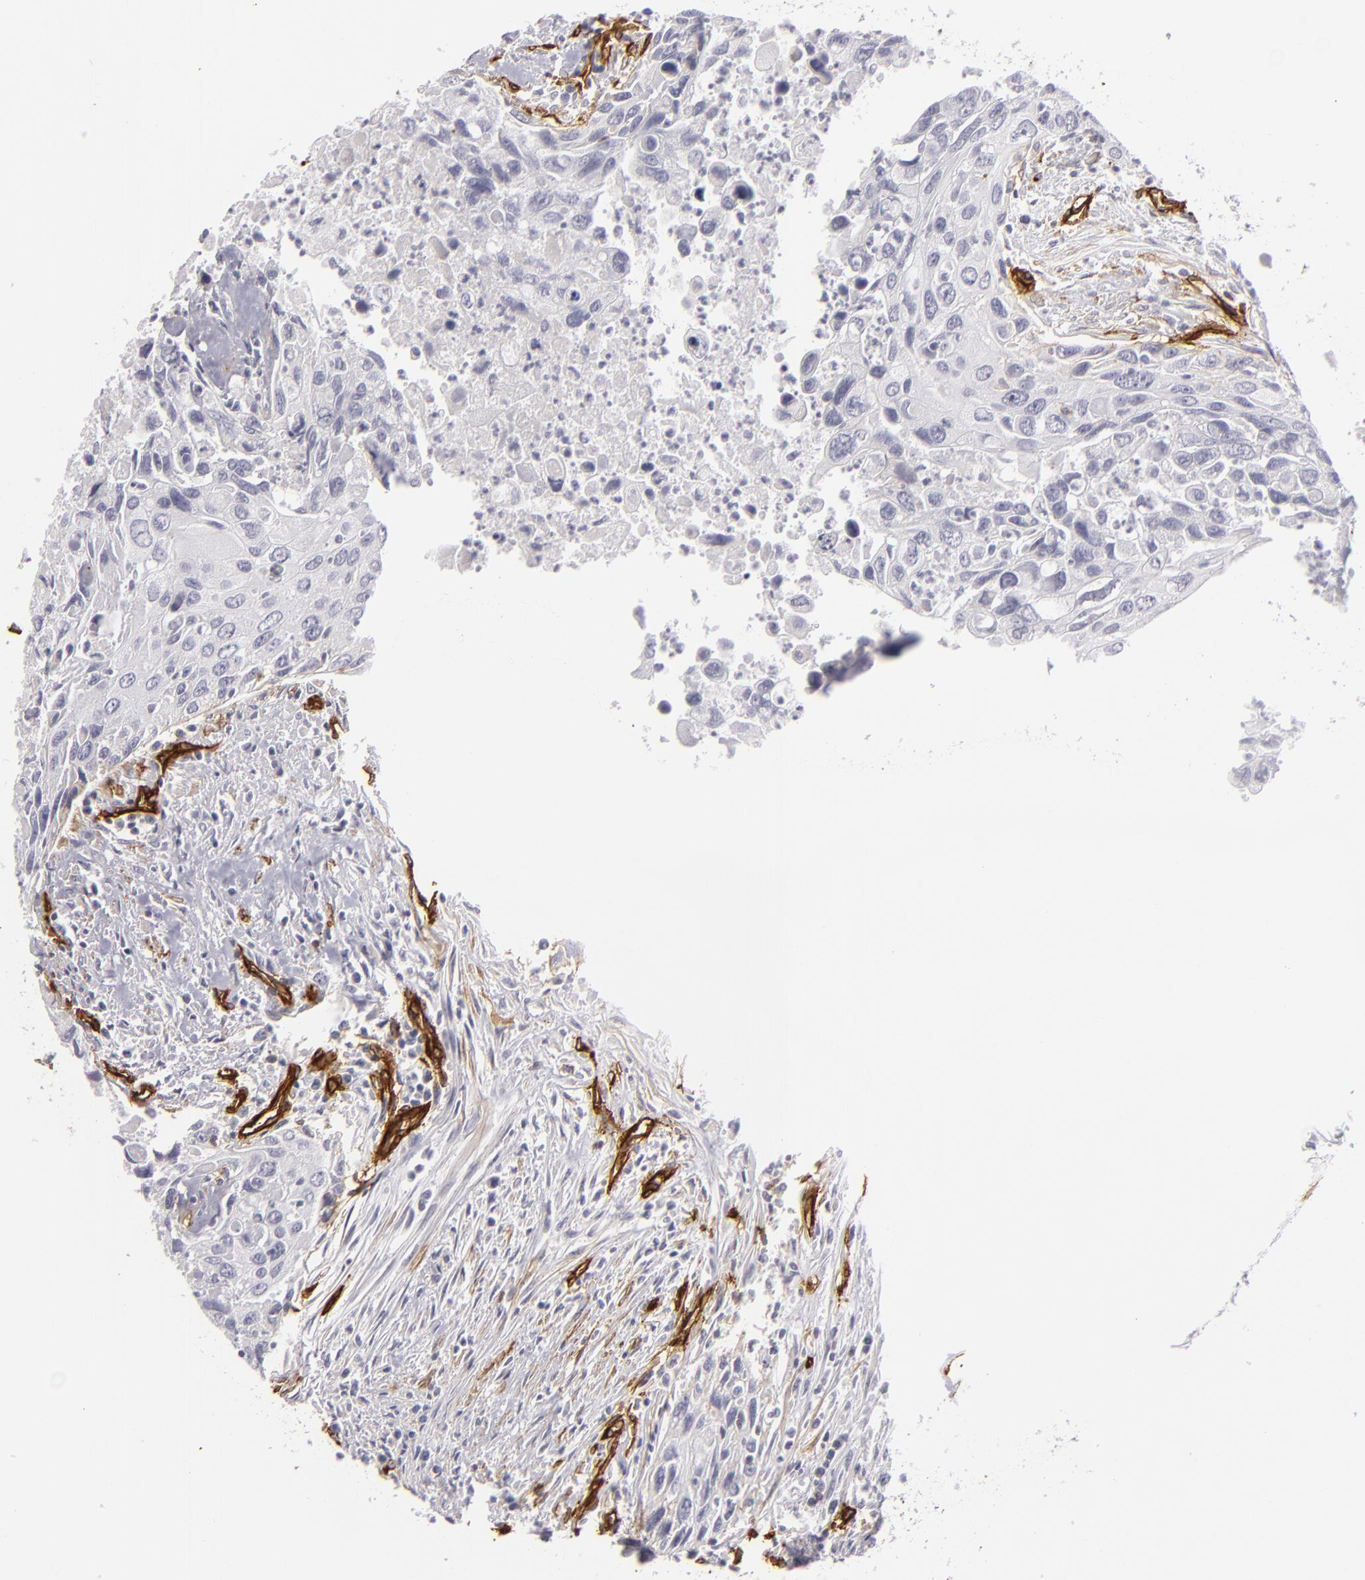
{"staining": {"intensity": "negative", "quantity": "none", "location": "none"}, "tissue": "urothelial cancer", "cell_type": "Tumor cells", "image_type": "cancer", "snomed": [{"axis": "morphology", "description": "Urothelial carcinoma, High grade"}, {"axis": "topography", "description": "Urinary bladder"}], "caption": "Immunohistochemical staining of urothelial cancer demonstrates no significant expression in tumor cells.", "gene": "MCAM", "patient": {"sex": "male", "age": 71}}